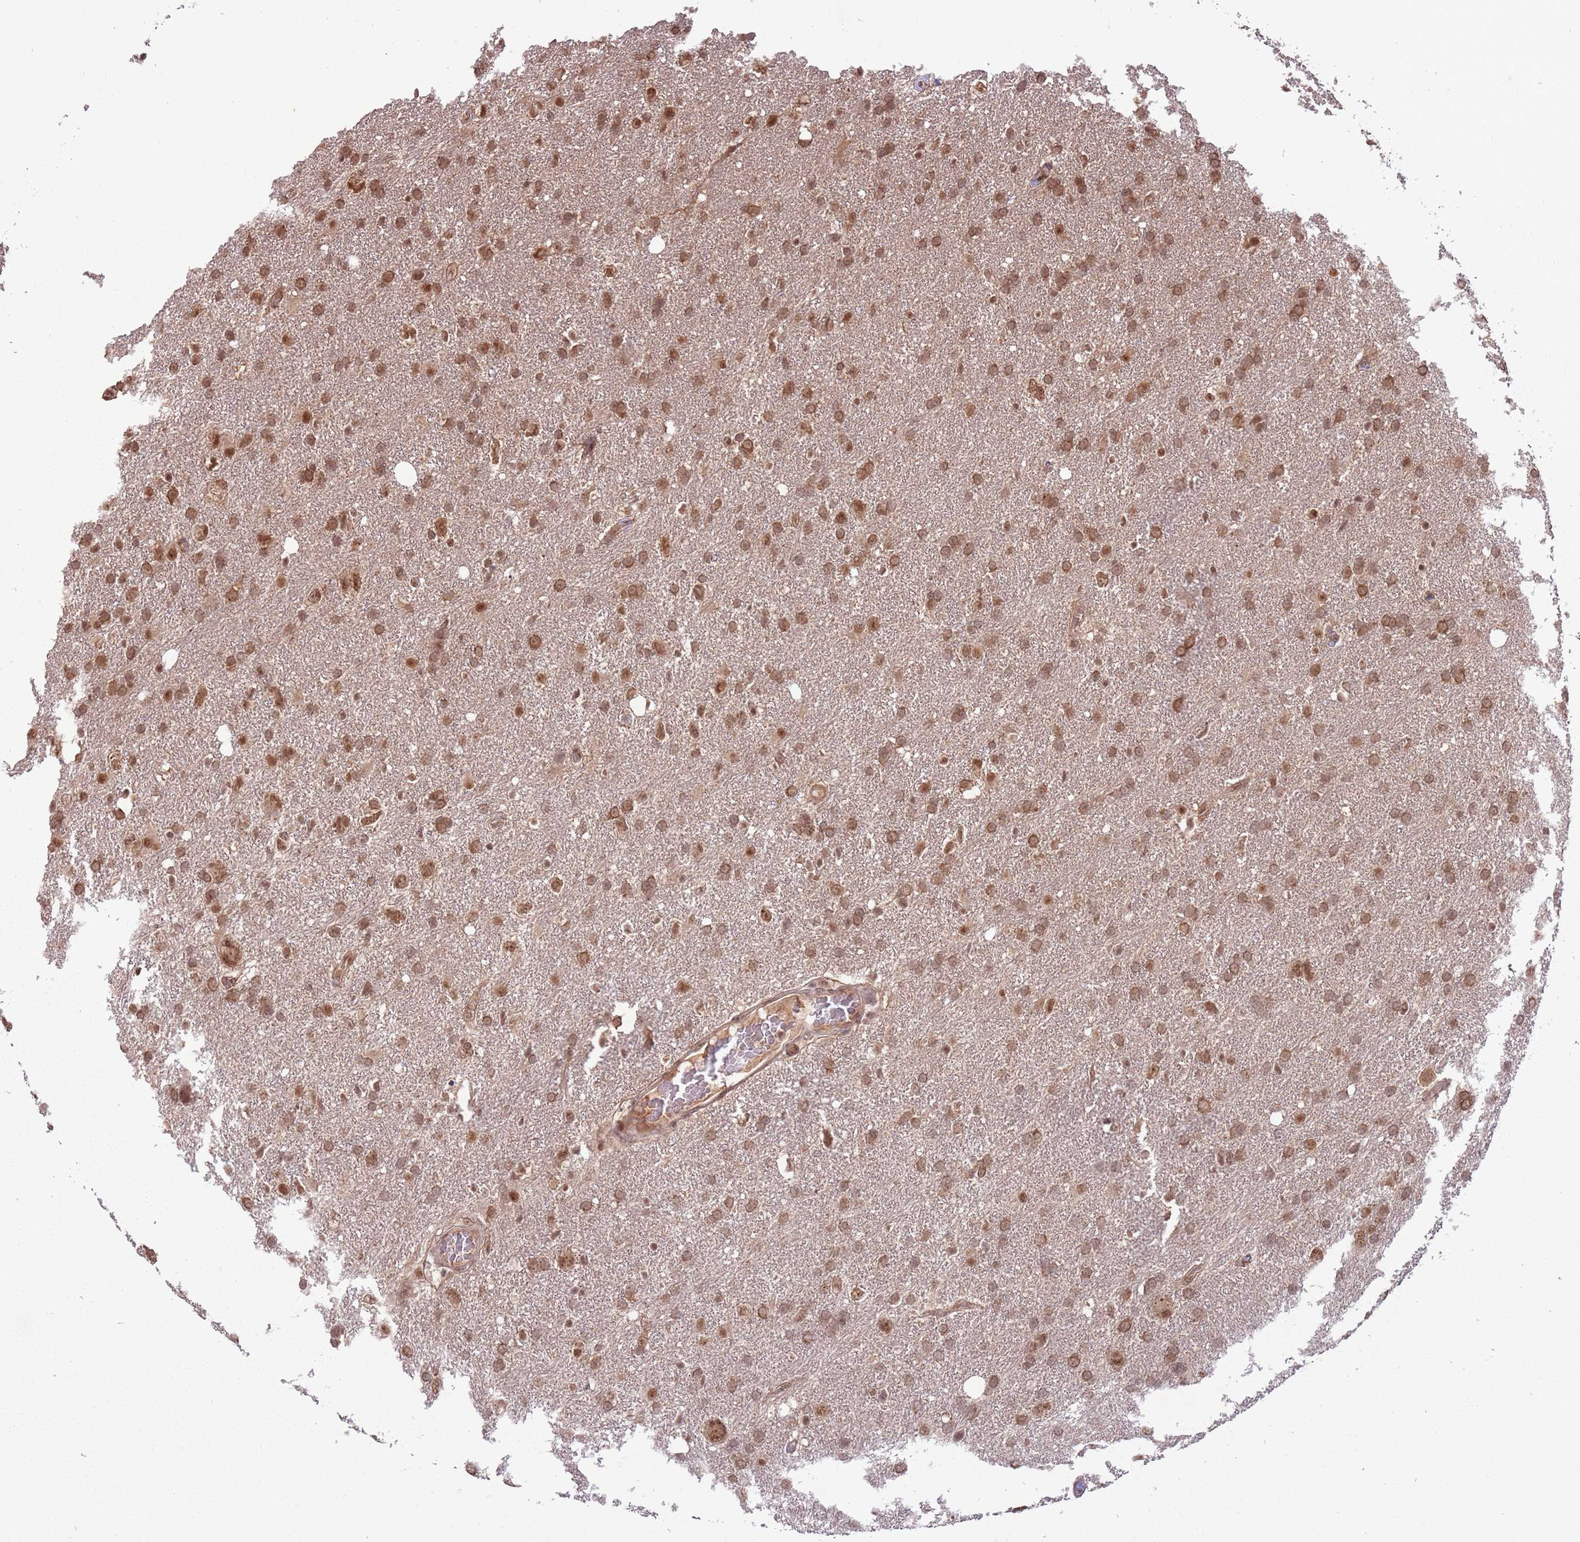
{"staining": {"intensity": "moderate", "quantity": ">75%", "location": "cytoplasmic/membranous"}, "tissue": "glioma", "cell_type": "Tumor cells", "image_type": "cancer", "snomed": [{"axis": "morphology", "description": "Glioma, malignant, High grade"}, {"axis": "topography", "description": "Brain"}], "caption": "Malignant glioma (high-grade) stained with DAB IHC displays medium levels of moderate cytoplasmic/membranous staining in about >75% of tumor cells.", "gene": "ADAMTS3", "patient": {"sex": "male", "age": 61}}